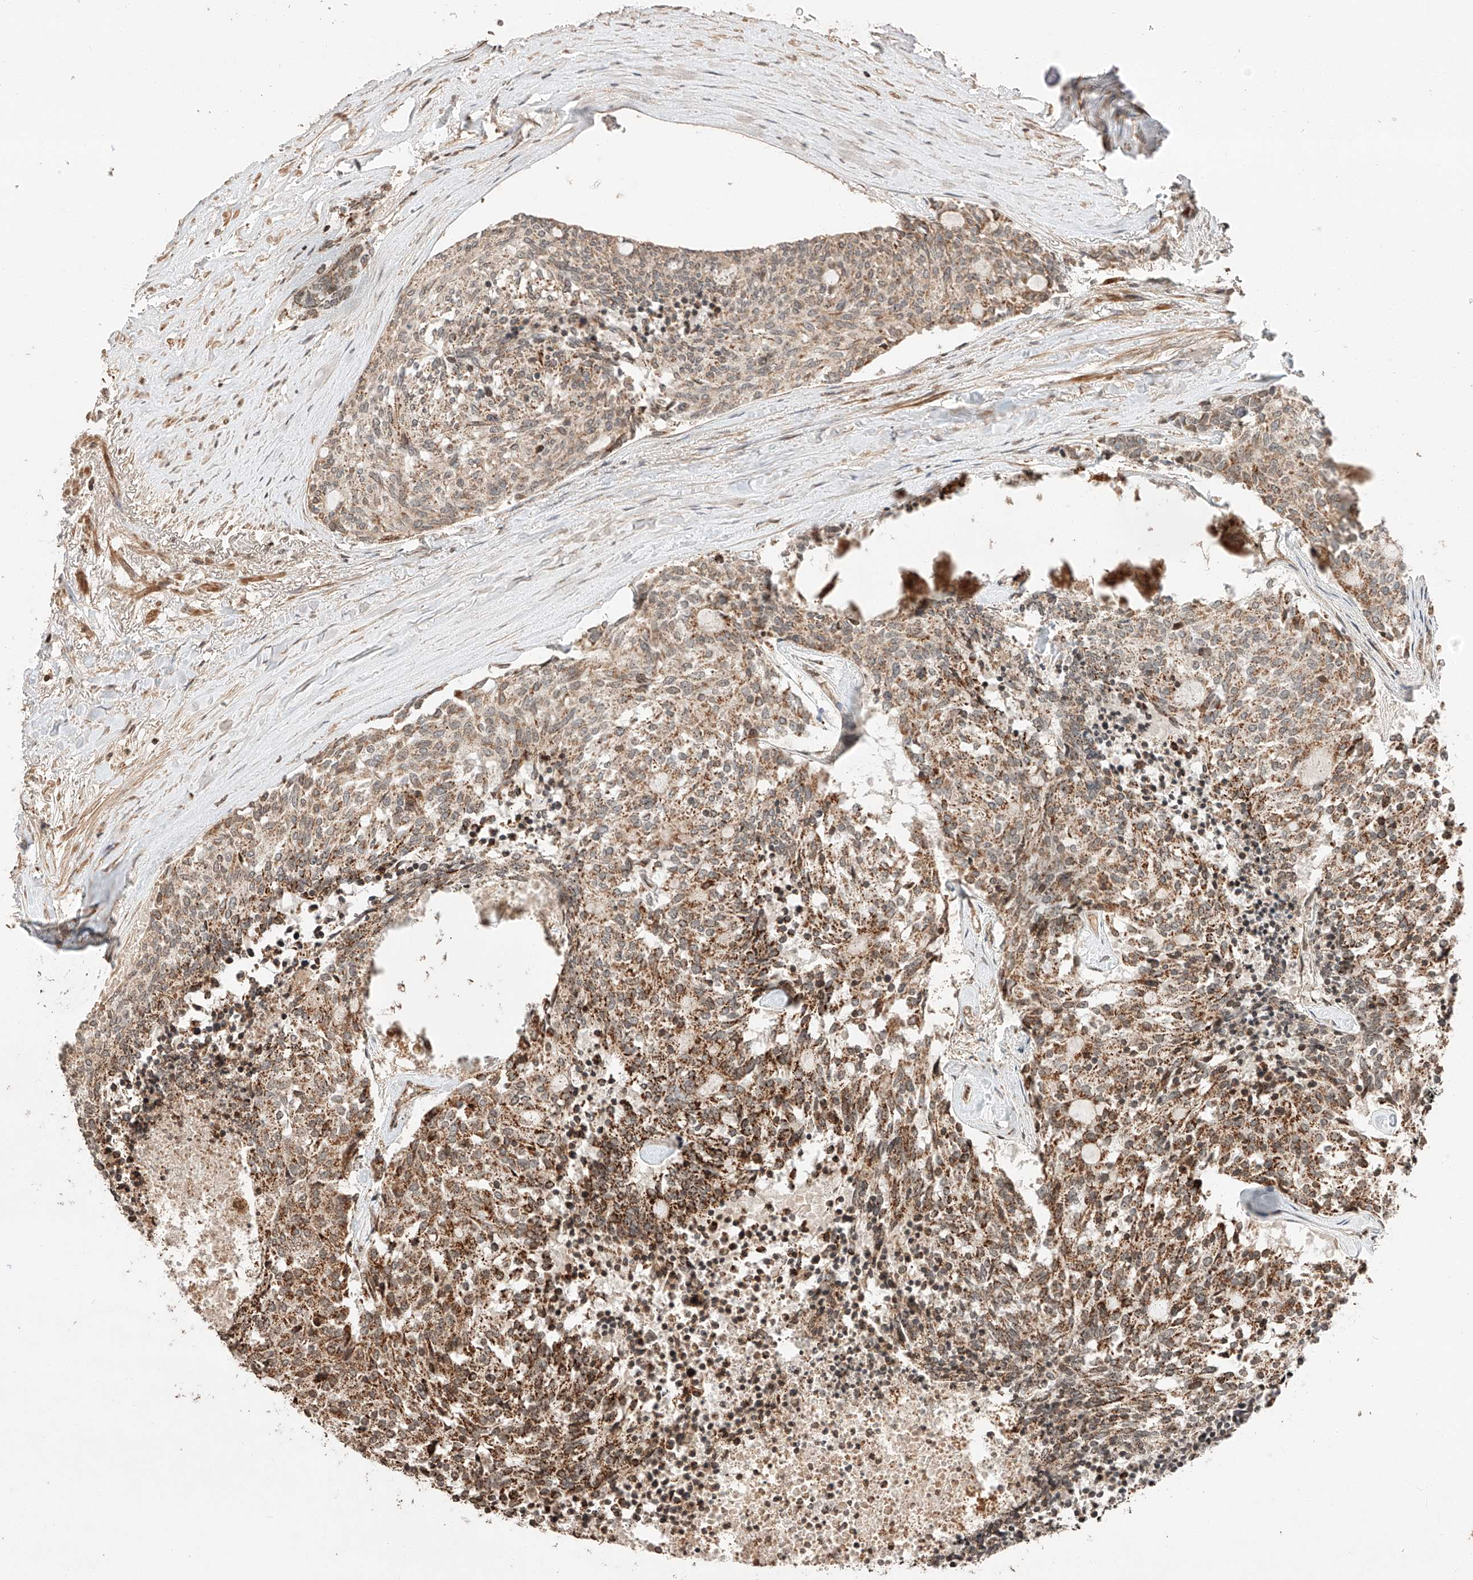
{"staining": {"intensity": "moderate", "quantity": ">75%", "location": "cytoplasmic/membranous"}, "tissue": "carcinoid", "cell_type": "Tumor cells", "image_type": "cancer", "snomed": [{"axis": "morphology", "description": "Carcinoid, malignant, NOS"}, {"axis": "topography", "description": "Pancreas"}], "caption": "IHC of human carcinoid shows medium levels of moderate cytoplasmic/membranous expression in approximately >75% of tumor cells.", "gene": "ARHGAP33", "patient": {"sex": "female", "age": 54}}